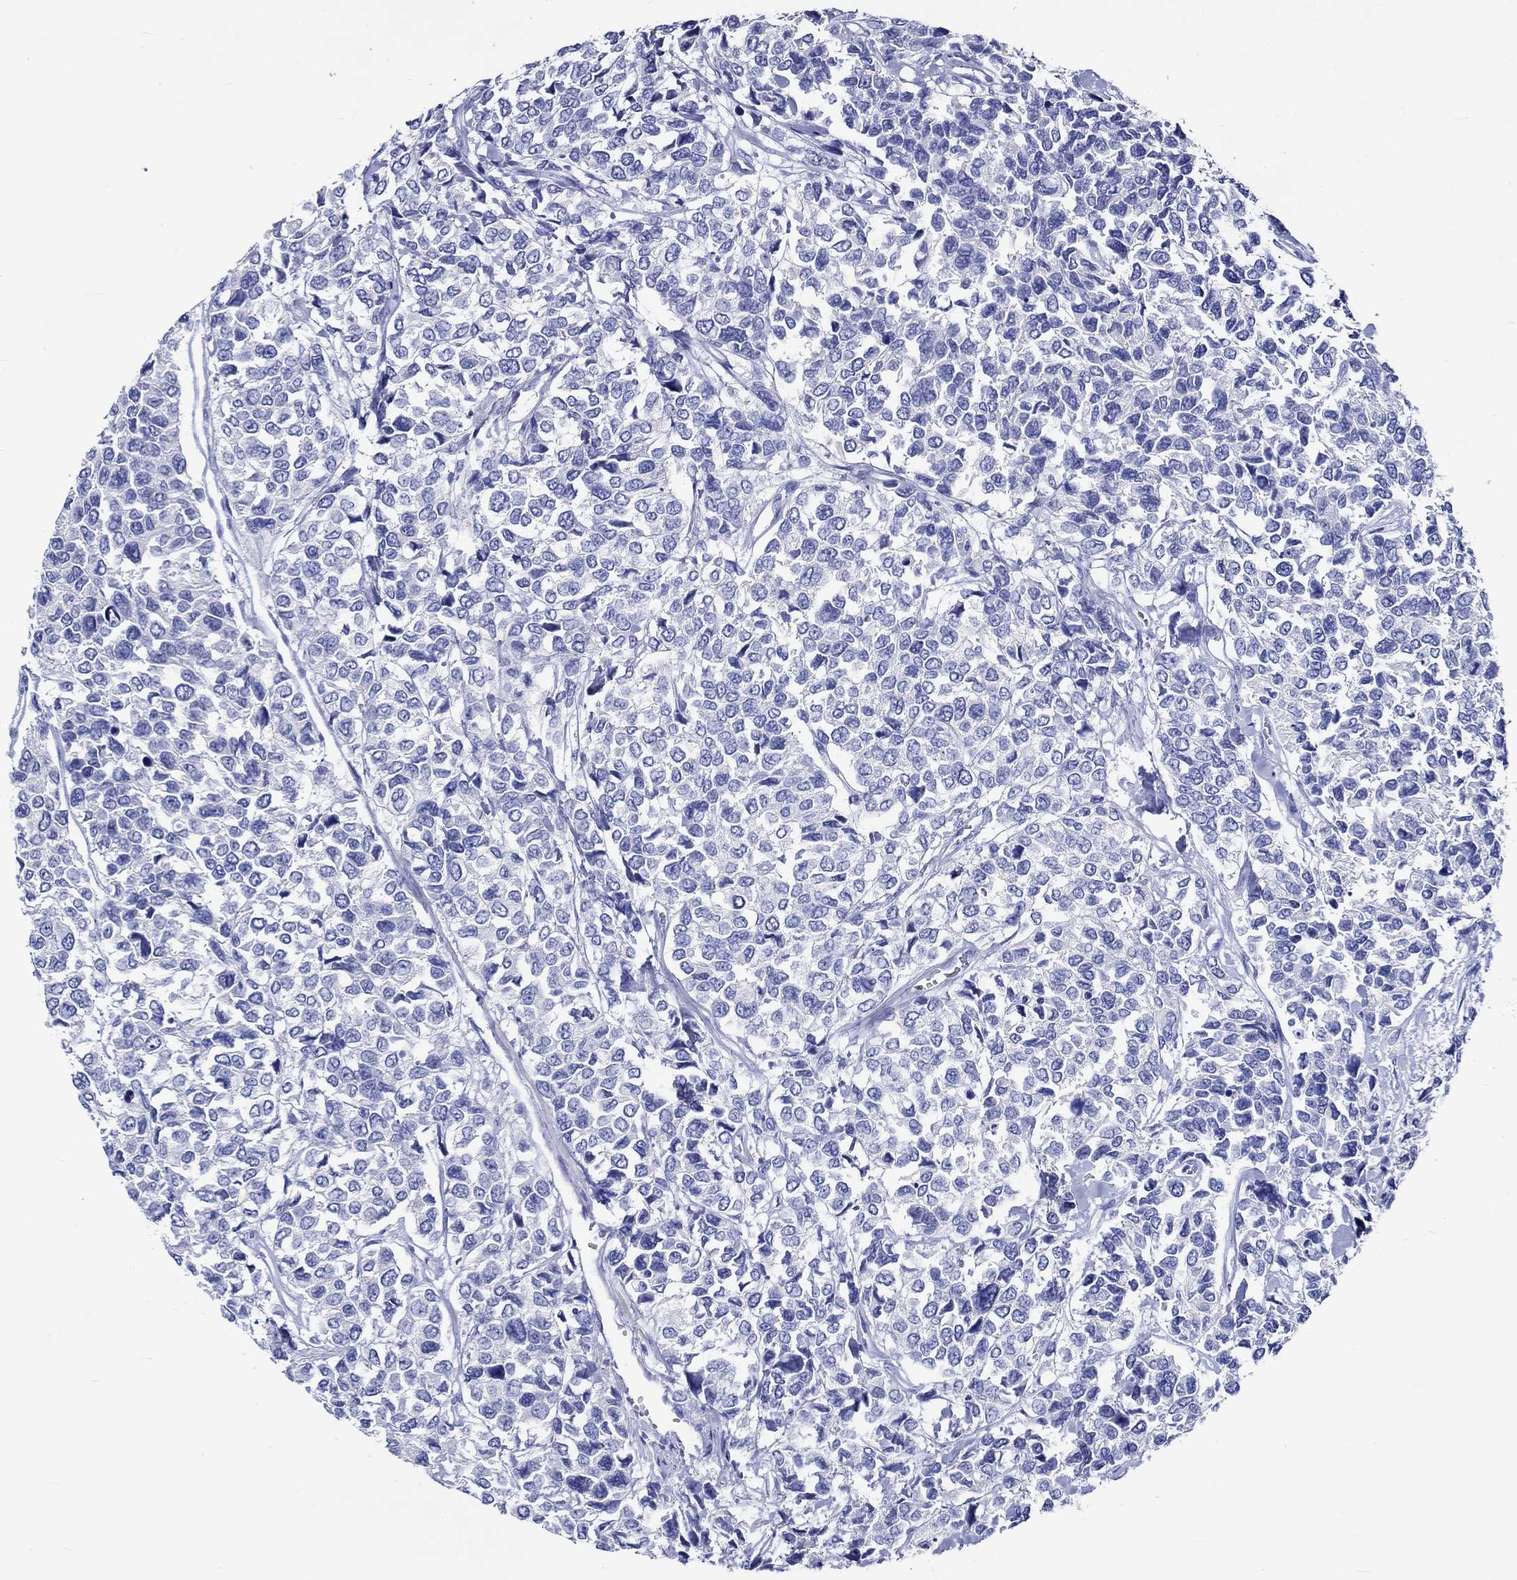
{"staining": {"intensity": "negative", "quantity": "none", "location": "none"}, "tissue": "urothelial cancer", "cell_type": "Tumor cells", "image_type": "cancer", "snomed": [{"axis": "morphology", "description": "Urothelial carcinoma, High grade"}, {"axis": "topography", "description": "Urinary bladder"}], "caption": "Tumor cells are negative for brown protein staining in high-grade urothelial carcinoma. (DAB immunohistochemistry, high magnification).", "gene": "NRIP3", "patient": {"sex": "male", "age": 77}}